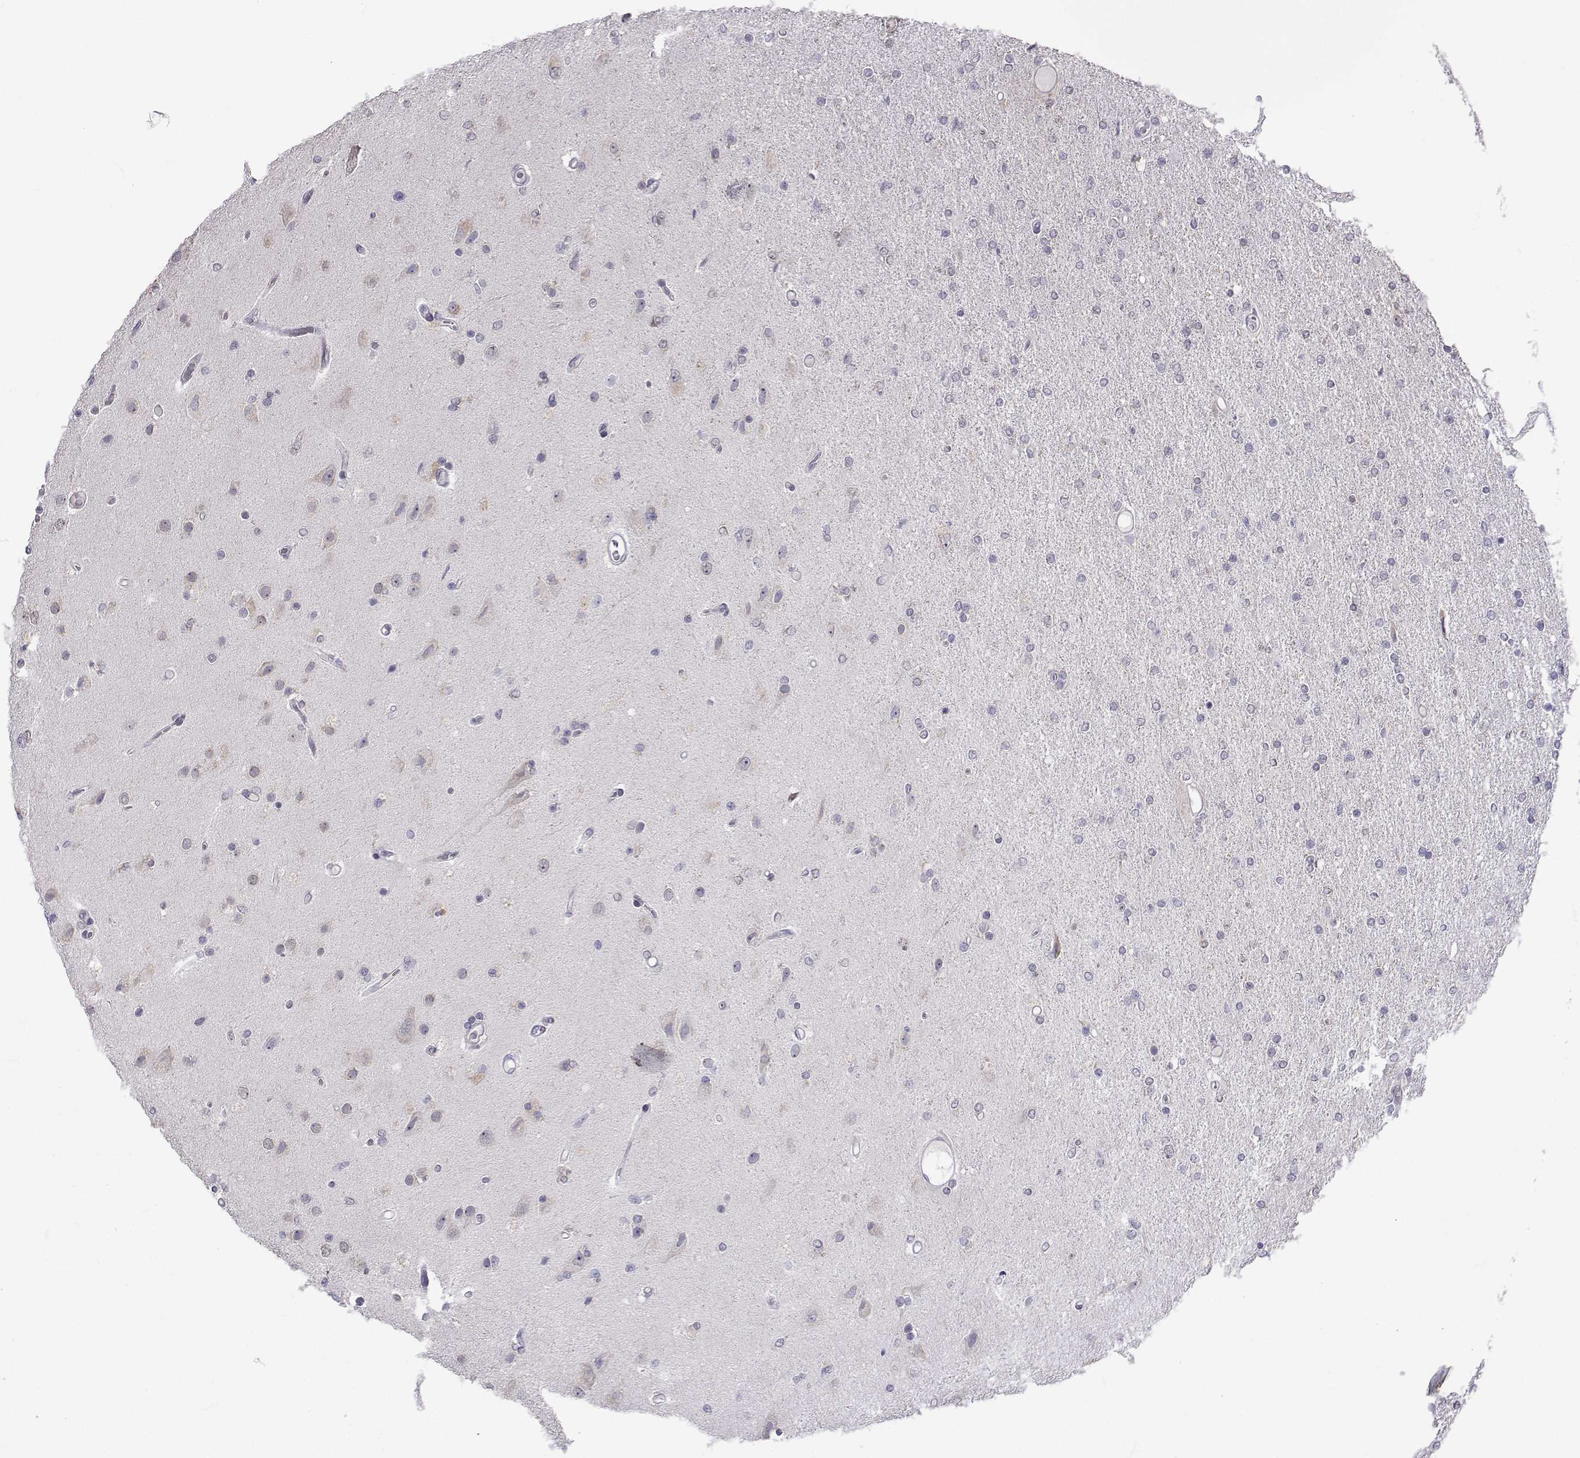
{"staining": {"intensity": "negative", "quantity": "none", "location": "none"}, "tissue": "glioma", "cell_type": "Tumor cells", "image_type": "cancer", "snomed": [{"axis": "morphology", "description": "Glioma, malignant, High grade"}, {"axis": "topography", "description": "Cerebral cortex"}], "caption": "This is an immunohistochemistry (IHC) histopathology image of human glioma. There is no expression in tumor cells.", "gene": "SLC6A3", "patient": {"sex": "male", "age": 70}}